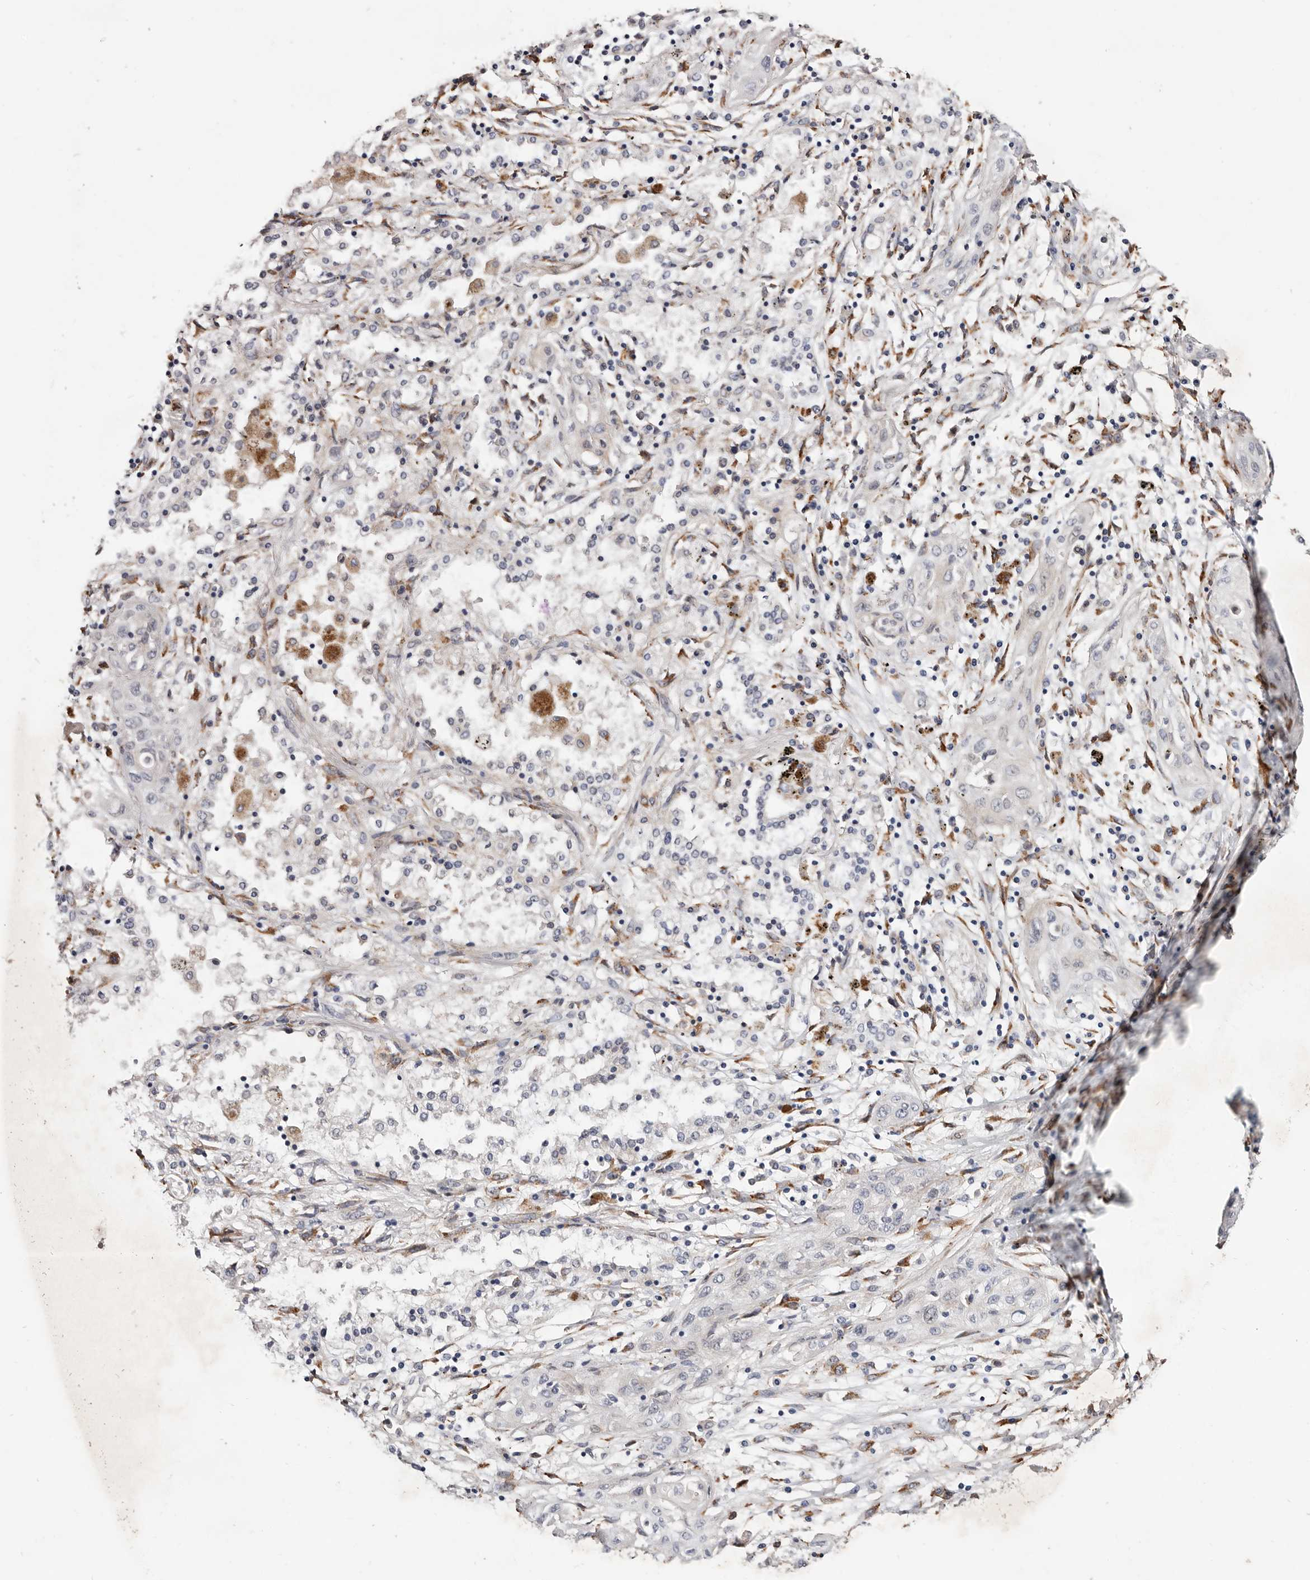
{"staining": {"intensity": "negative", "quantity": "none", "location": "none"}, "tissue": "lung cancer", "cell_type": "Tumor cells", "image_type": "cancer", "snomed": [{"axis": "morphology", "description": "Squamous cell carcinoma, NOS"}, {"axis": "topography", "description": "Lung"}], "caption": "A micrograph of lung cancer (squamous cell carcinoma) stained for a protein exhibits no brown staining in tumor cells.", "gene": "USH1C", "patient": {"sex": "female", "age": 47}}